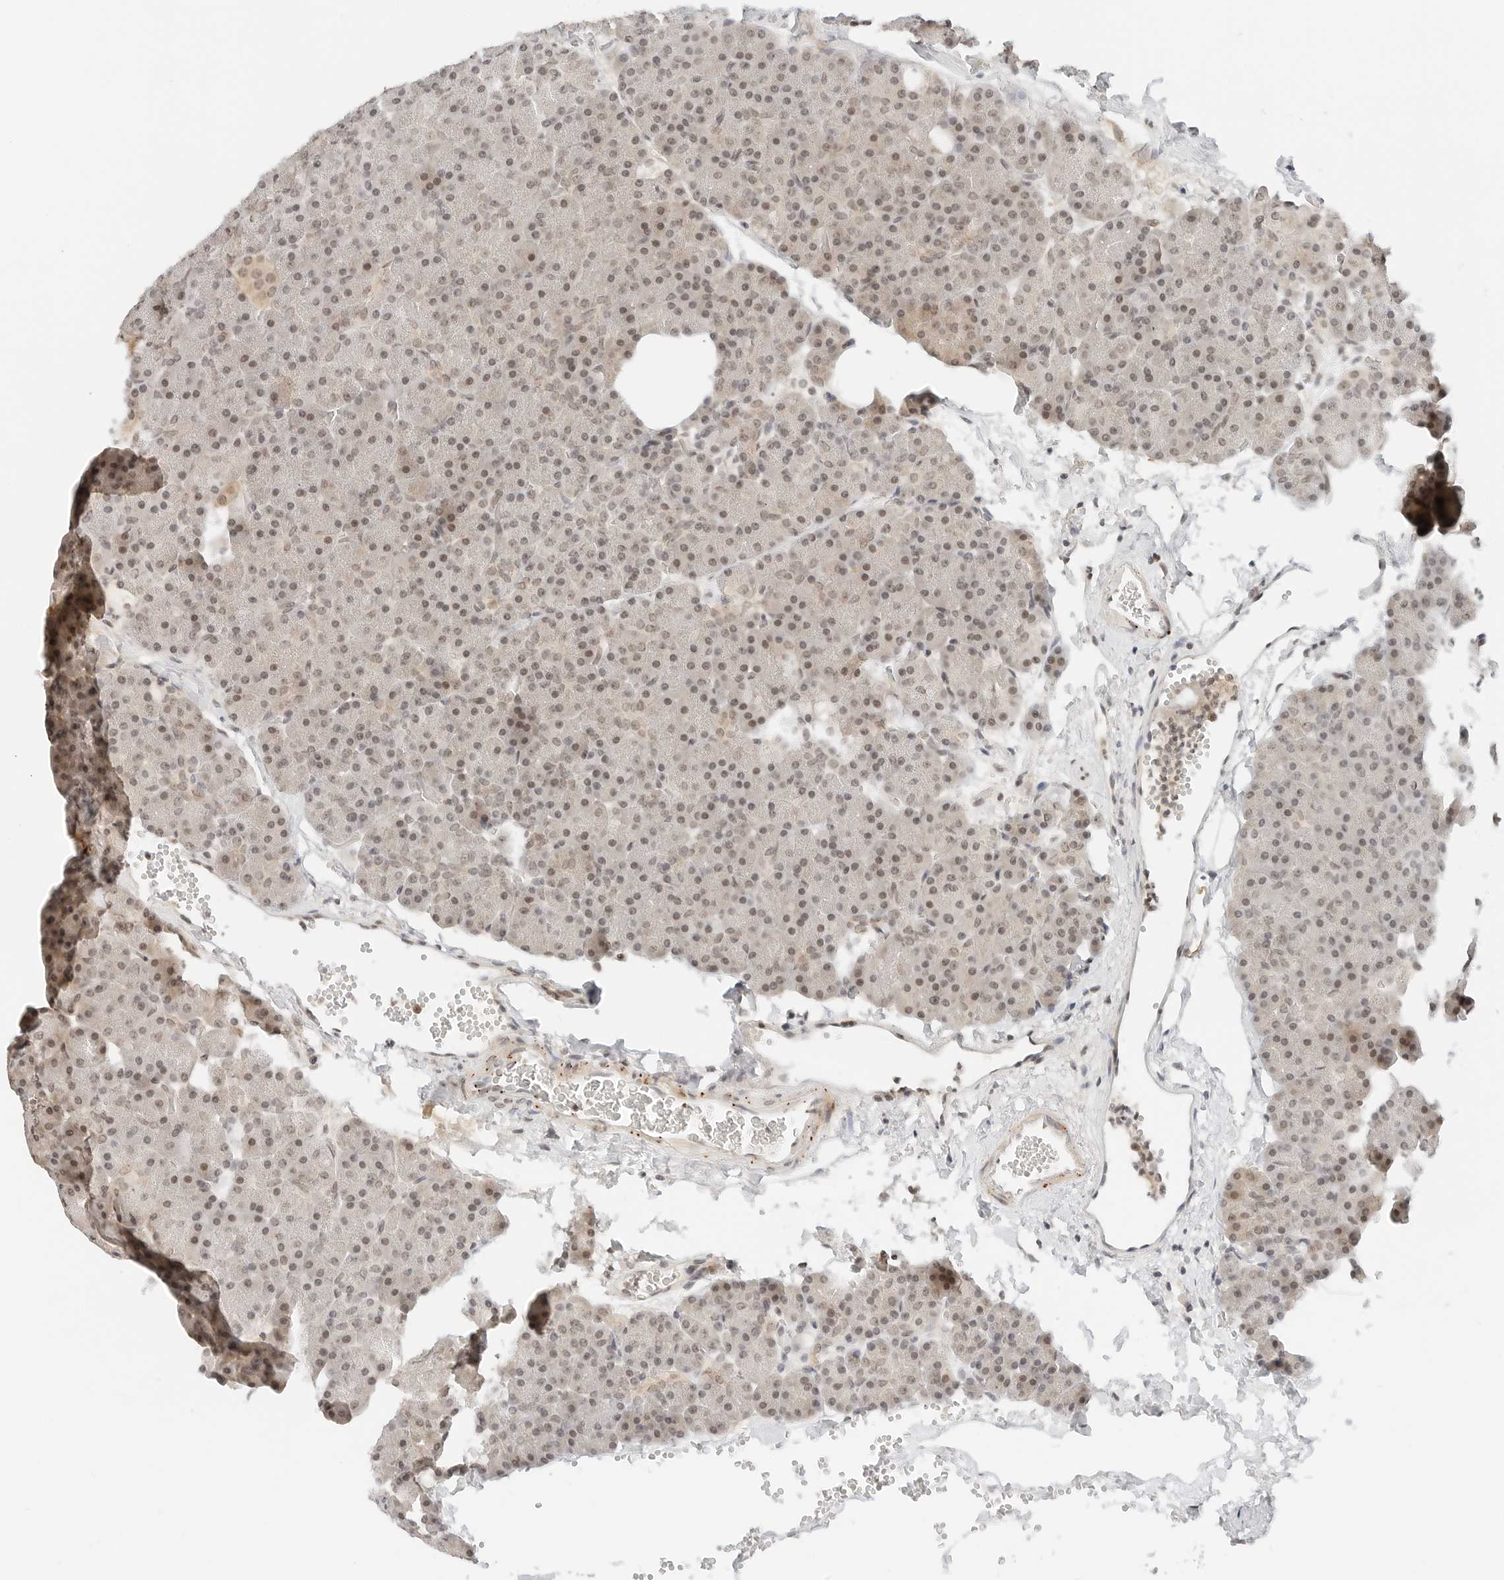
{"staining": {"intensity": "moderate", "quantity": "25%-75%", "location": "cytoplasmic/membranous,nuclear"}, "tissue": "pancreas", "cell_type": "Exocrine glandular cells", "image_type": "normal", "snomed": [{"axis": "morphology", "description": "Normal tissue, NOS"}, {"axis": "morphology", "description": "Carcinoid, malignant, NOS"}, {"axis": "topography", "description": "Pancreas"}], "caption": "Brown immunohistochemical staining in unremarkable human pancreas shows moderate cytoplasmic/membranous,nuclear staining in about 25%-75% of exocrine glandular cells. The staining was performed using DAB (3,3'-diaminobenzidine), with brown indicating positive protein expression. Nuclei are stained blue with hematoxylin.", "gene": "NEO1", "patient": {"sex": "female", "age": 35}}